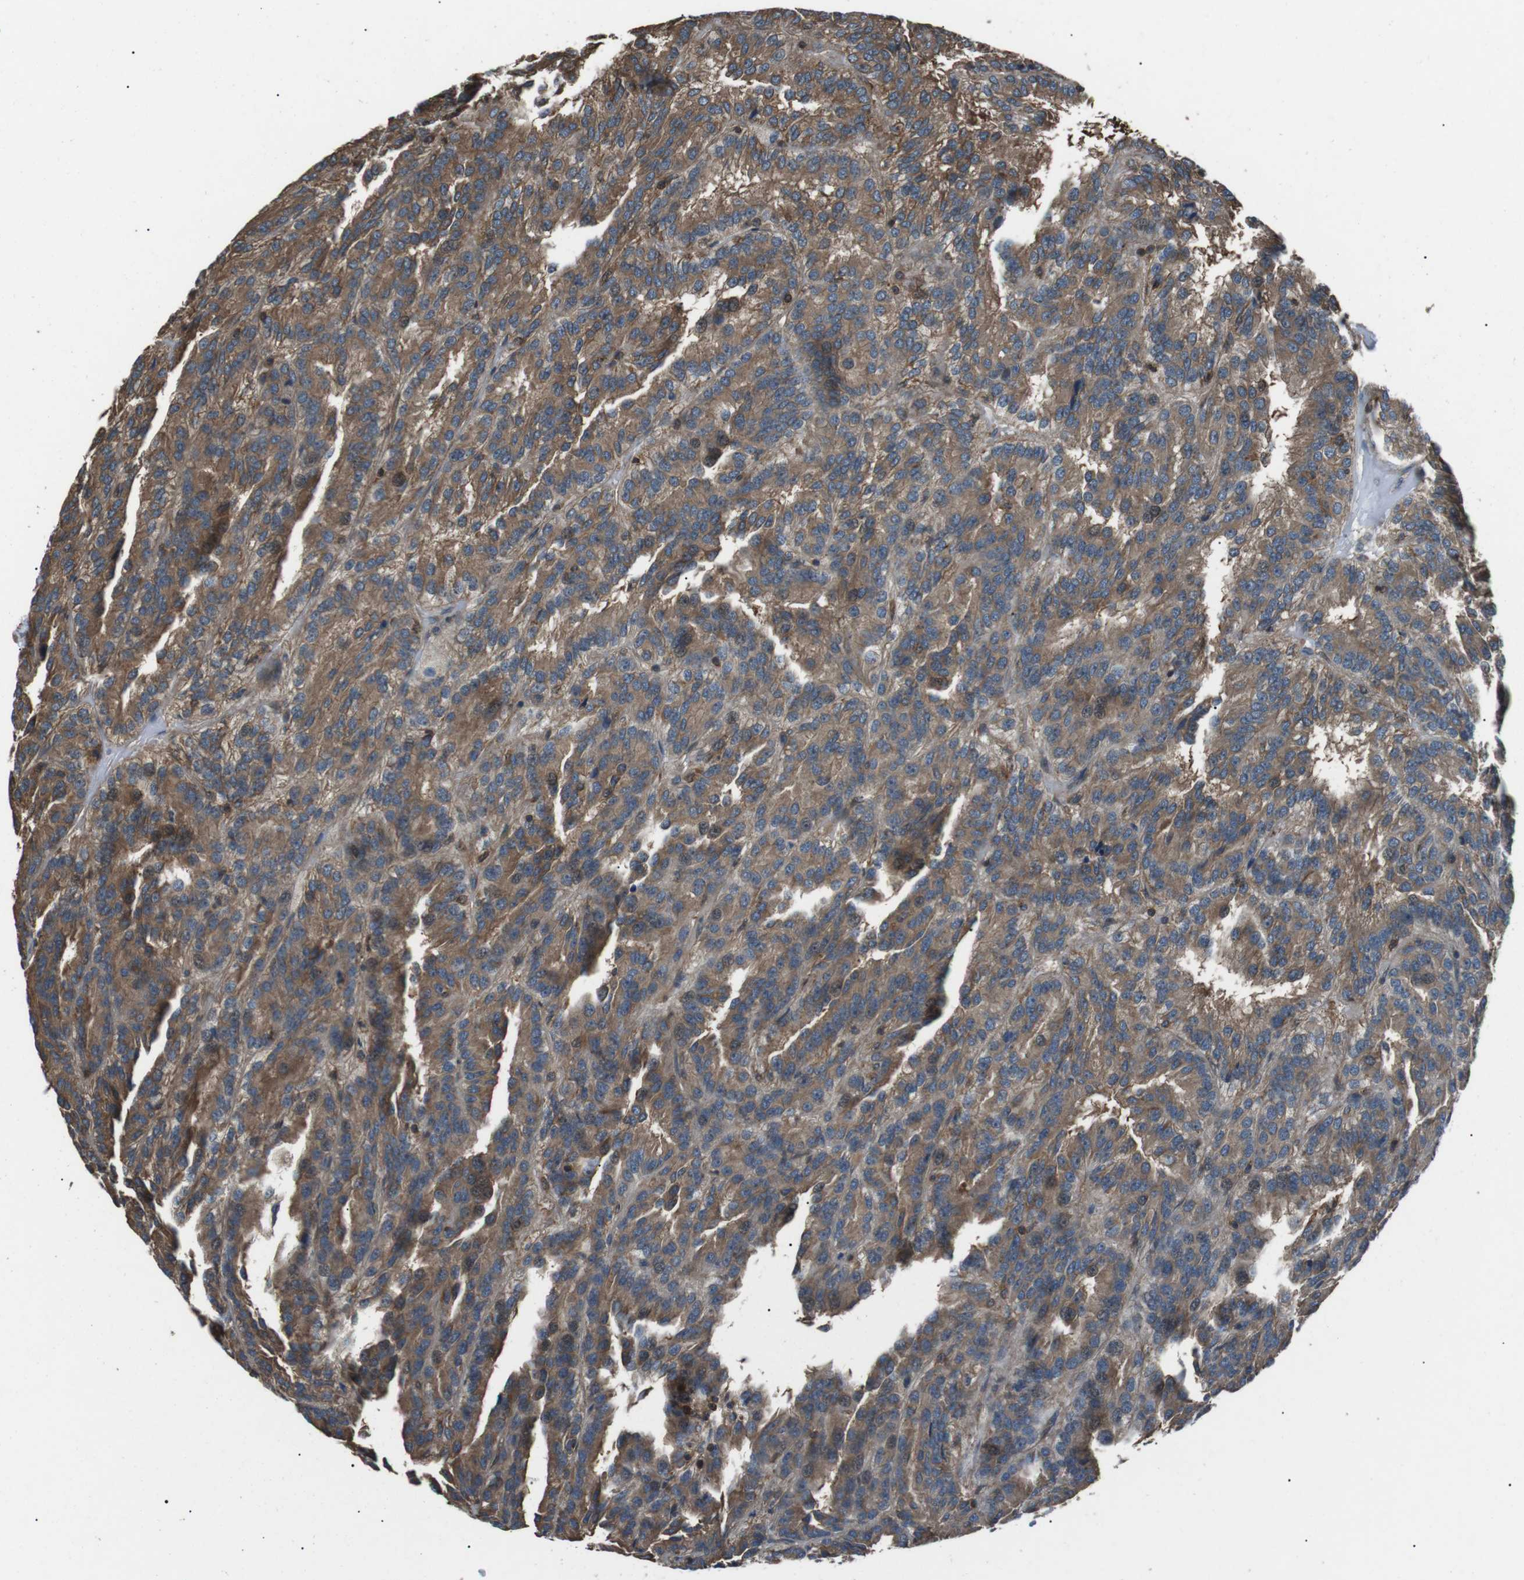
{"staining": {"intensity": "moderate", "quantity": ">75%", "location": "cytoplasmic/membranous"}, "tissue": "renal cancer", "cell_type": "Tumor cells", "image_type": "cancer", "snomed": [{"axis": "morphology", "description": "Adenocarcinoma, NOS"}, {"axis": "topography", "description": "Kidney"}], "caption": "Renal adenocarcinoma tissue exhibits moderate cytoplasmic/membranous positivity in about >75% of tumor cells, visualized by immunohistochemistry.", "gene": "GPR161", "patient": {"sex": "male", "age": 46}}